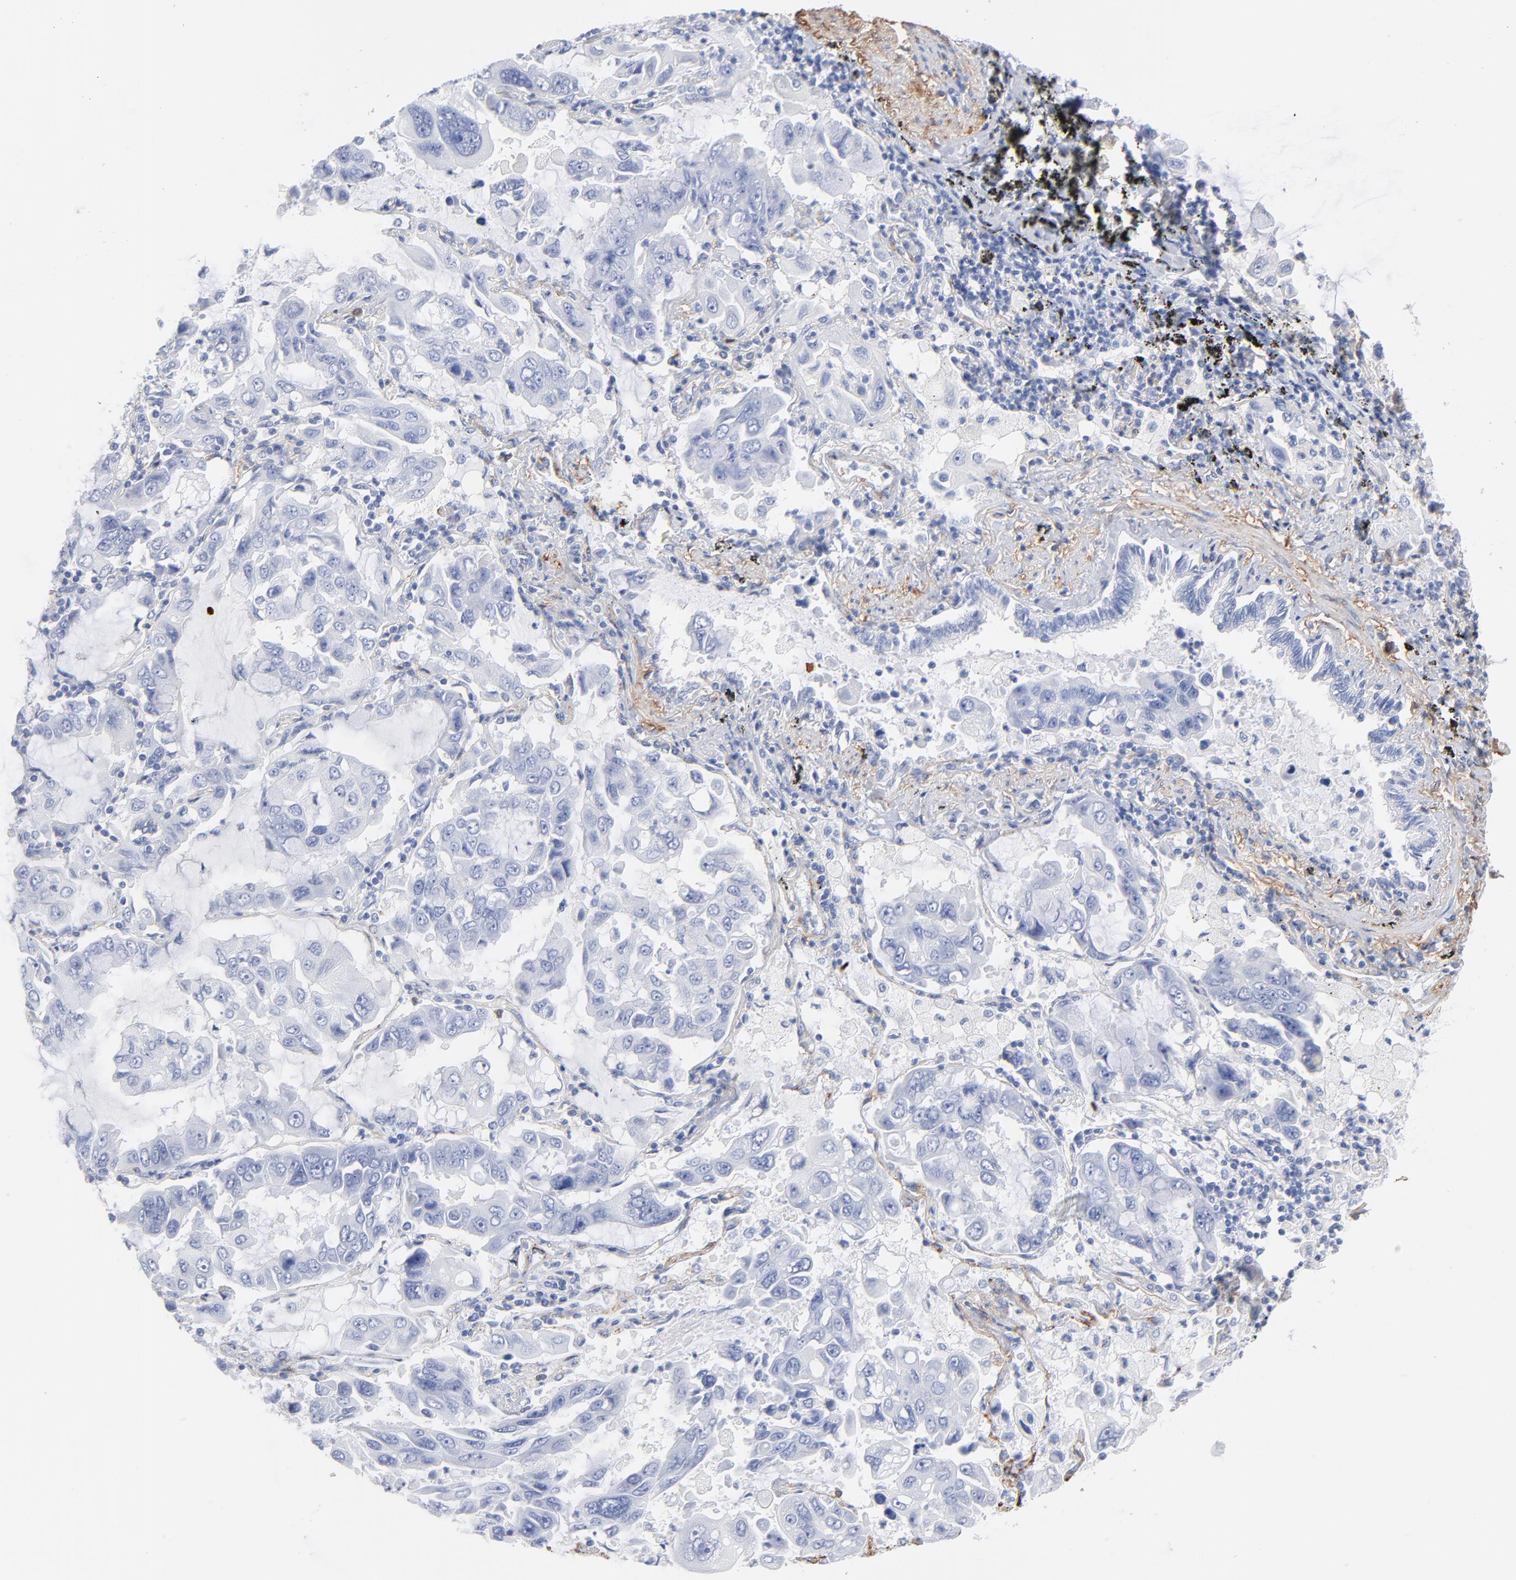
{"staining": {"intensity": "negative", "quantity": "none", "location": "none"}, "tissue": "lung cancer", "cell_type": "Tumor cells", "image_type": "cancer", "snomed": [{"axis": "morphology", "description": "Adenocarcinoma, NOS"}, {"axis": "topography", "description": "Lung"}], "caption": "The immunohistochemistry histopathology image has no significant positivity in tumor cells of lung cancer tissue. (Stains: DAB (3,3'-diaminobenzidine) immunohistochemistry (IHC) with hematoxylin counter stain, Microscopy: brightfield microscopy at high magnification).", "gene": "AGTR1", "patient": {"sex": "male", "age": 64}}